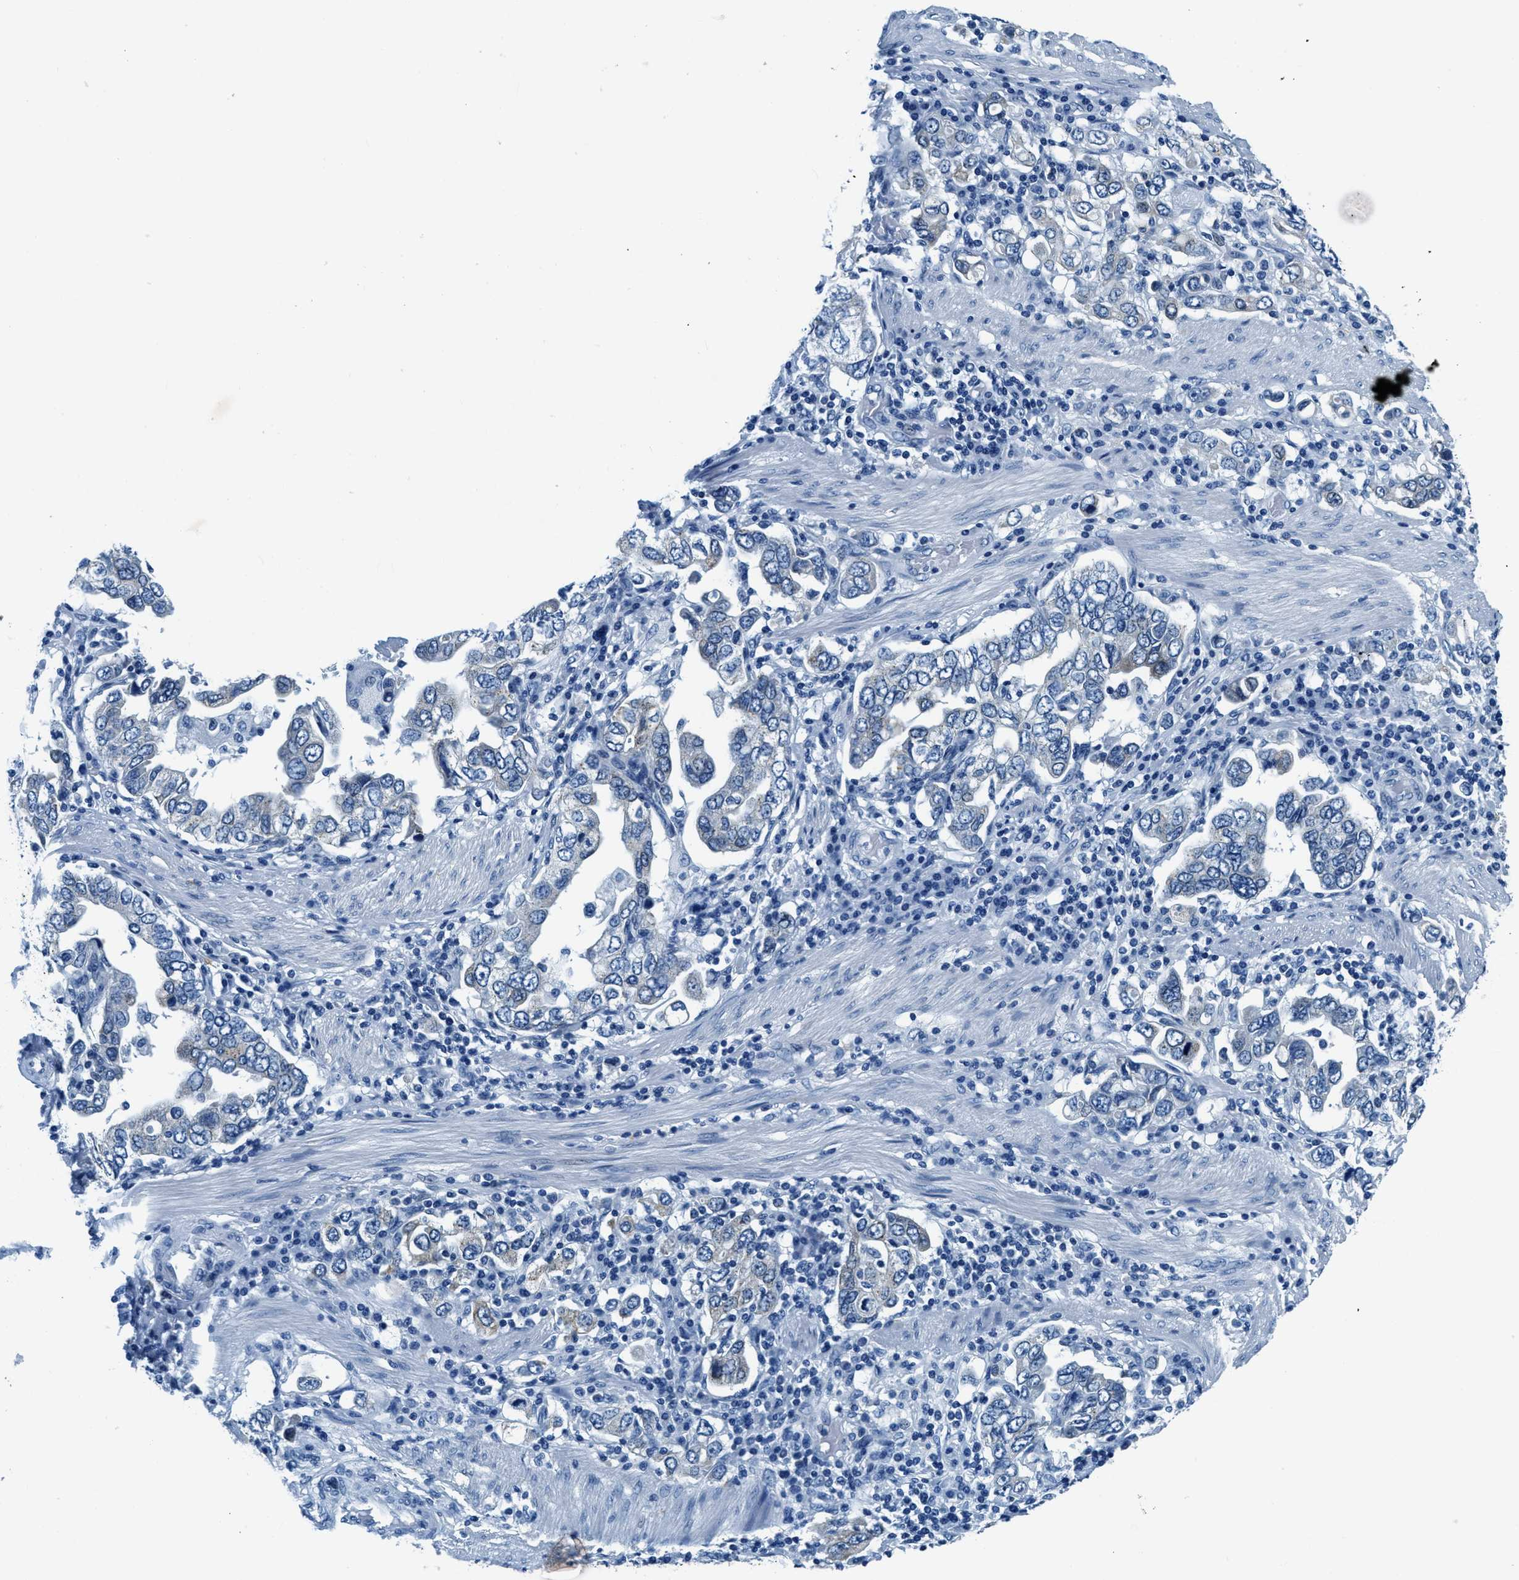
{"staining": {"intensity": "negative", "quantity": "none", "location": "none"}, "tissue": "stomach cancer", "cell_type": "Tumor cells", "image_type": "cancer", "snomed": [{"axis": "morphology", "description": "Adenocarcinoma, NOS"}, {"axis": "topography", "description": "Stomach, upper"}], "caption": "Histopathology image shows no protein positivity in tumor cells of stomach cancer tissue.", "gene": "UBAC2", "patient": {"sex": "male", "age": 62}}